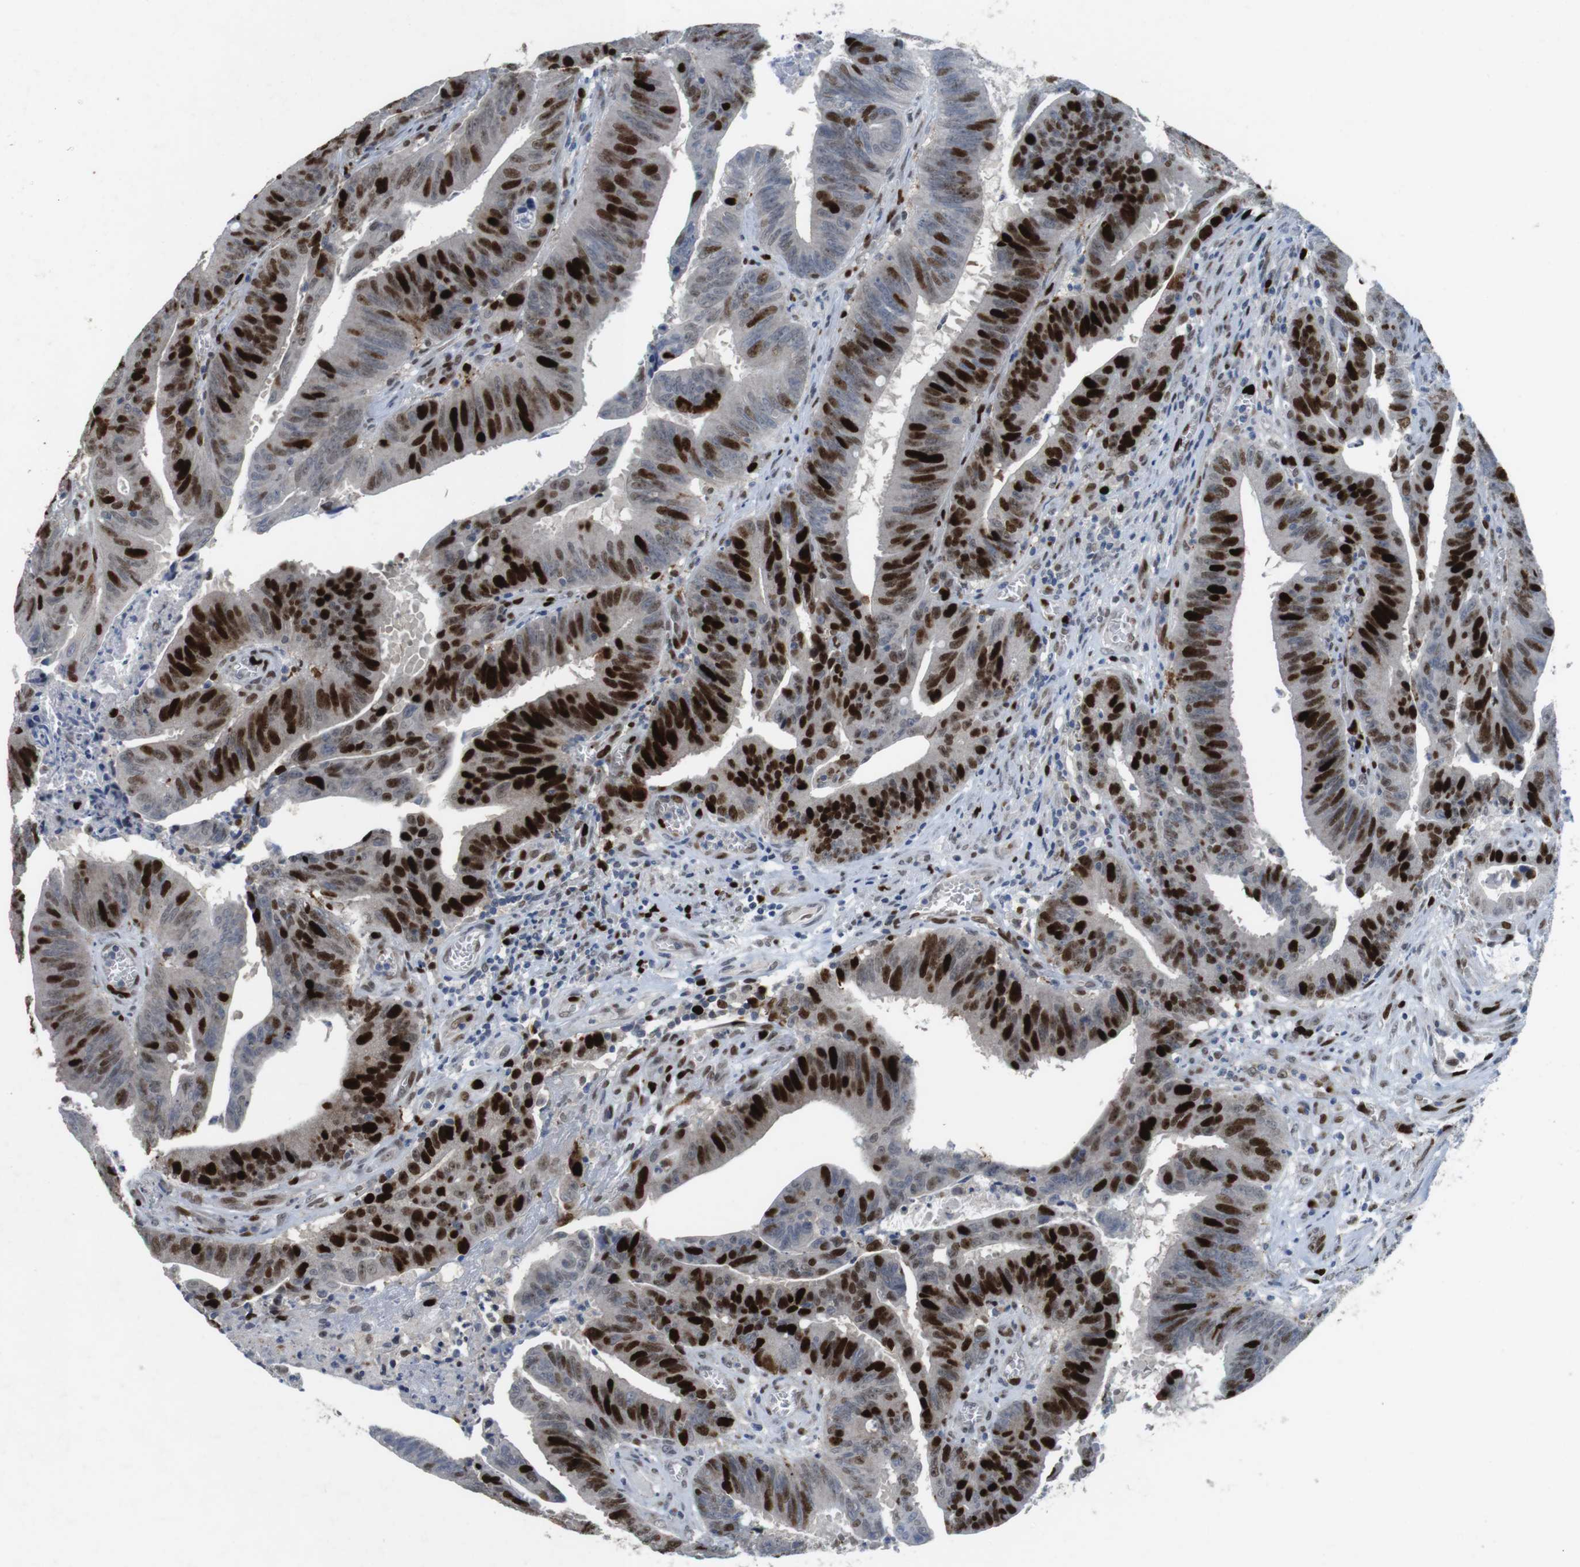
{"staining": {"intensity": "strong", "quantity": "25%-75%", "location": "nuclear"}, "tissue": "colorectal cancer", "cell_type": "Tumor cells", "image_type": "cancer", "snomed": [{"axis": "morphology", "description": "Adenocarcinoma, NOS"}, {"axis": "topography", "description": "Colon"}], "caption": "A high-resolution photomicrograph shows immunohistochemistry (IHC) staining of colorectal cancer (adenocarcinoma), which reveals strong nuclear staining in approximately 25%-75% of tumor cells.", "gene": "KPNA2", "patient": {"sex": "male", "age": 45}}